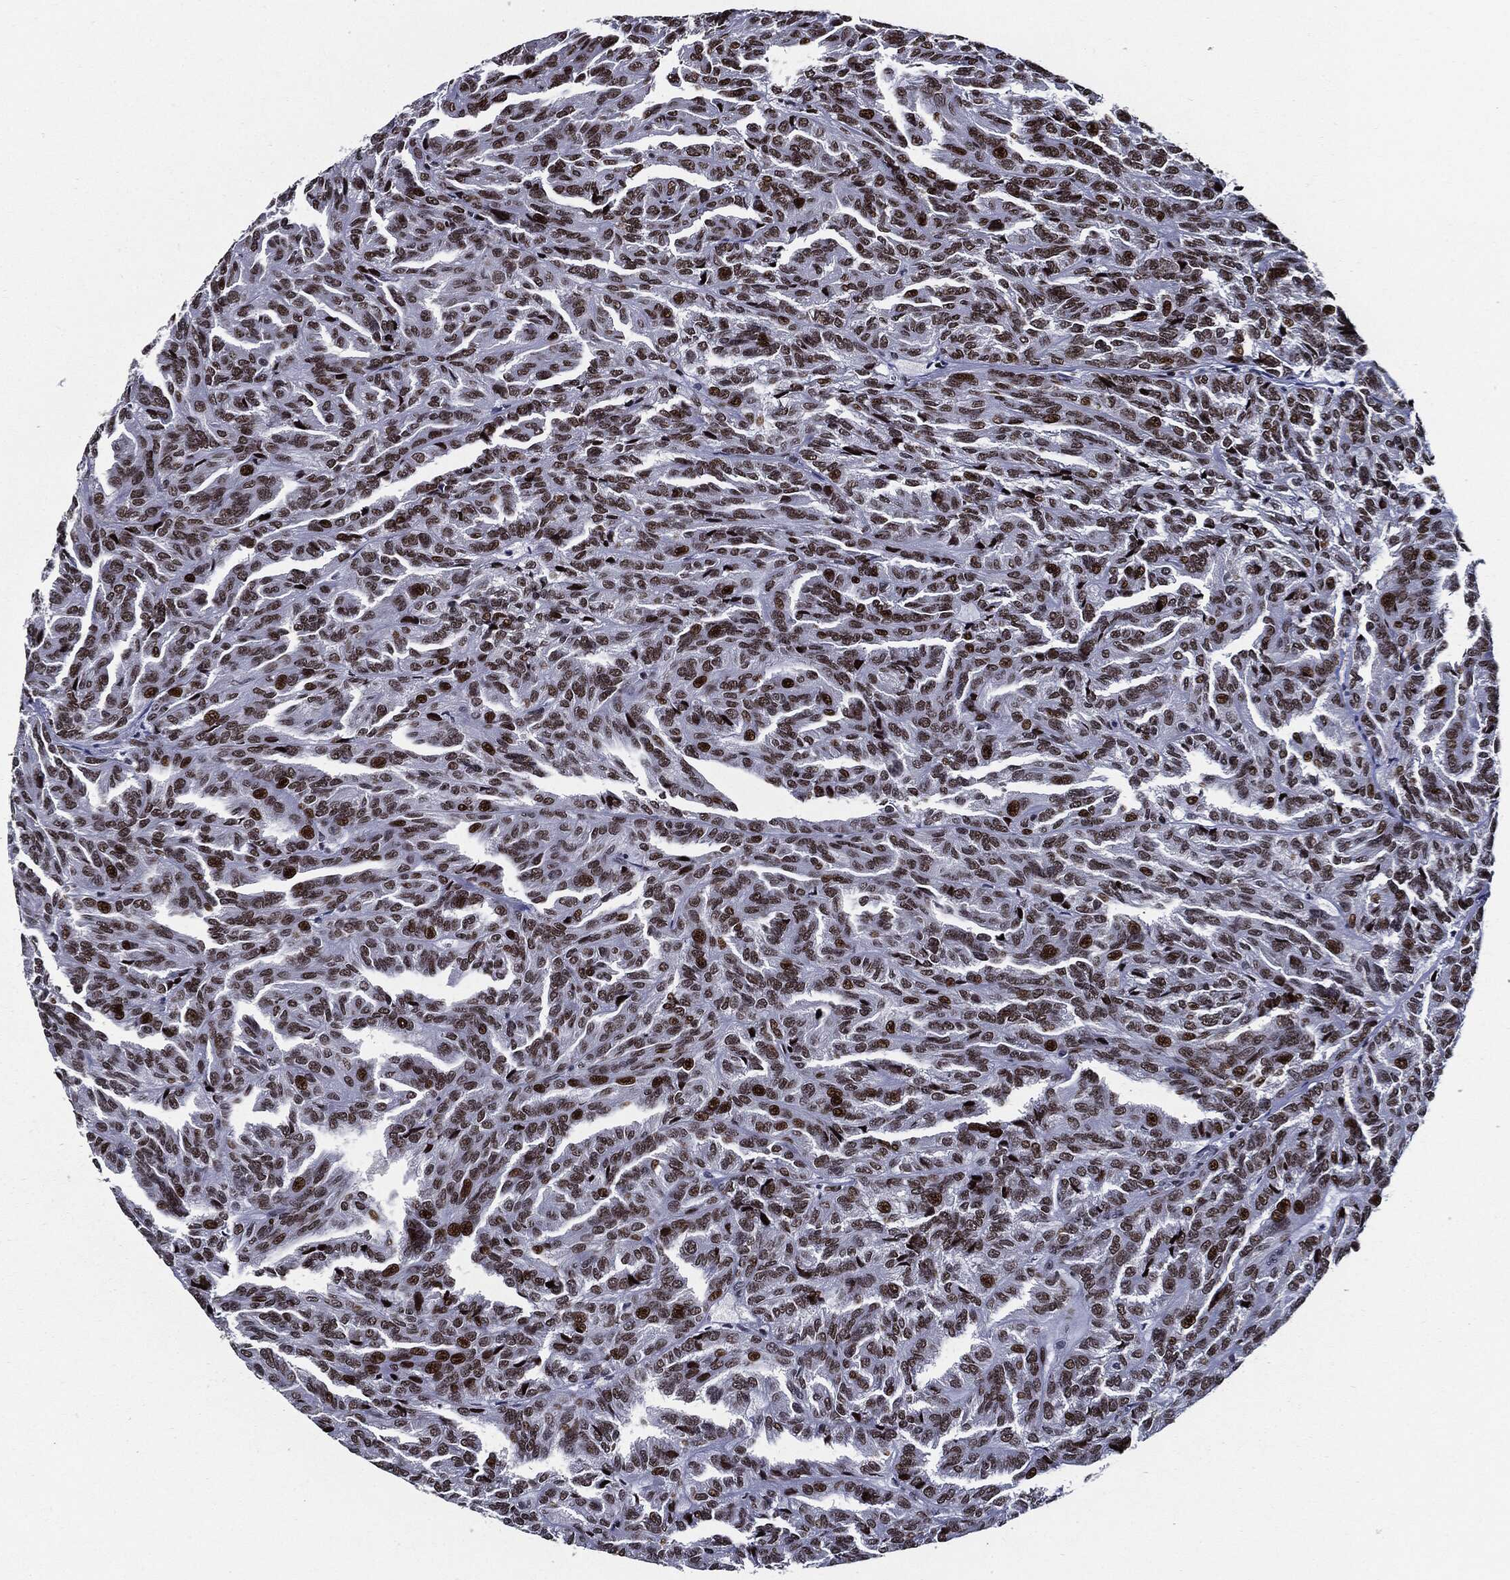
{"staining": {"intensity": "strong", "quantity": ">75%", "location": "nuclear"}, "tissue": "renal cancer", "cell_type": "Tumor cells", "image_type": "cancer", "snomed": [{"axis": "morphology", "description": "Adenocarcinoma, NOS"}, {"axis": "topography", "description": "Kidney"}], "caption": "About >75% of tumor cells in renal cancer exhibit strong nuclear protein expression as visualized by brown immunohistochemical staining.", "gene": "ZFP91", "patient": {"sex": "male", "age": 79}}